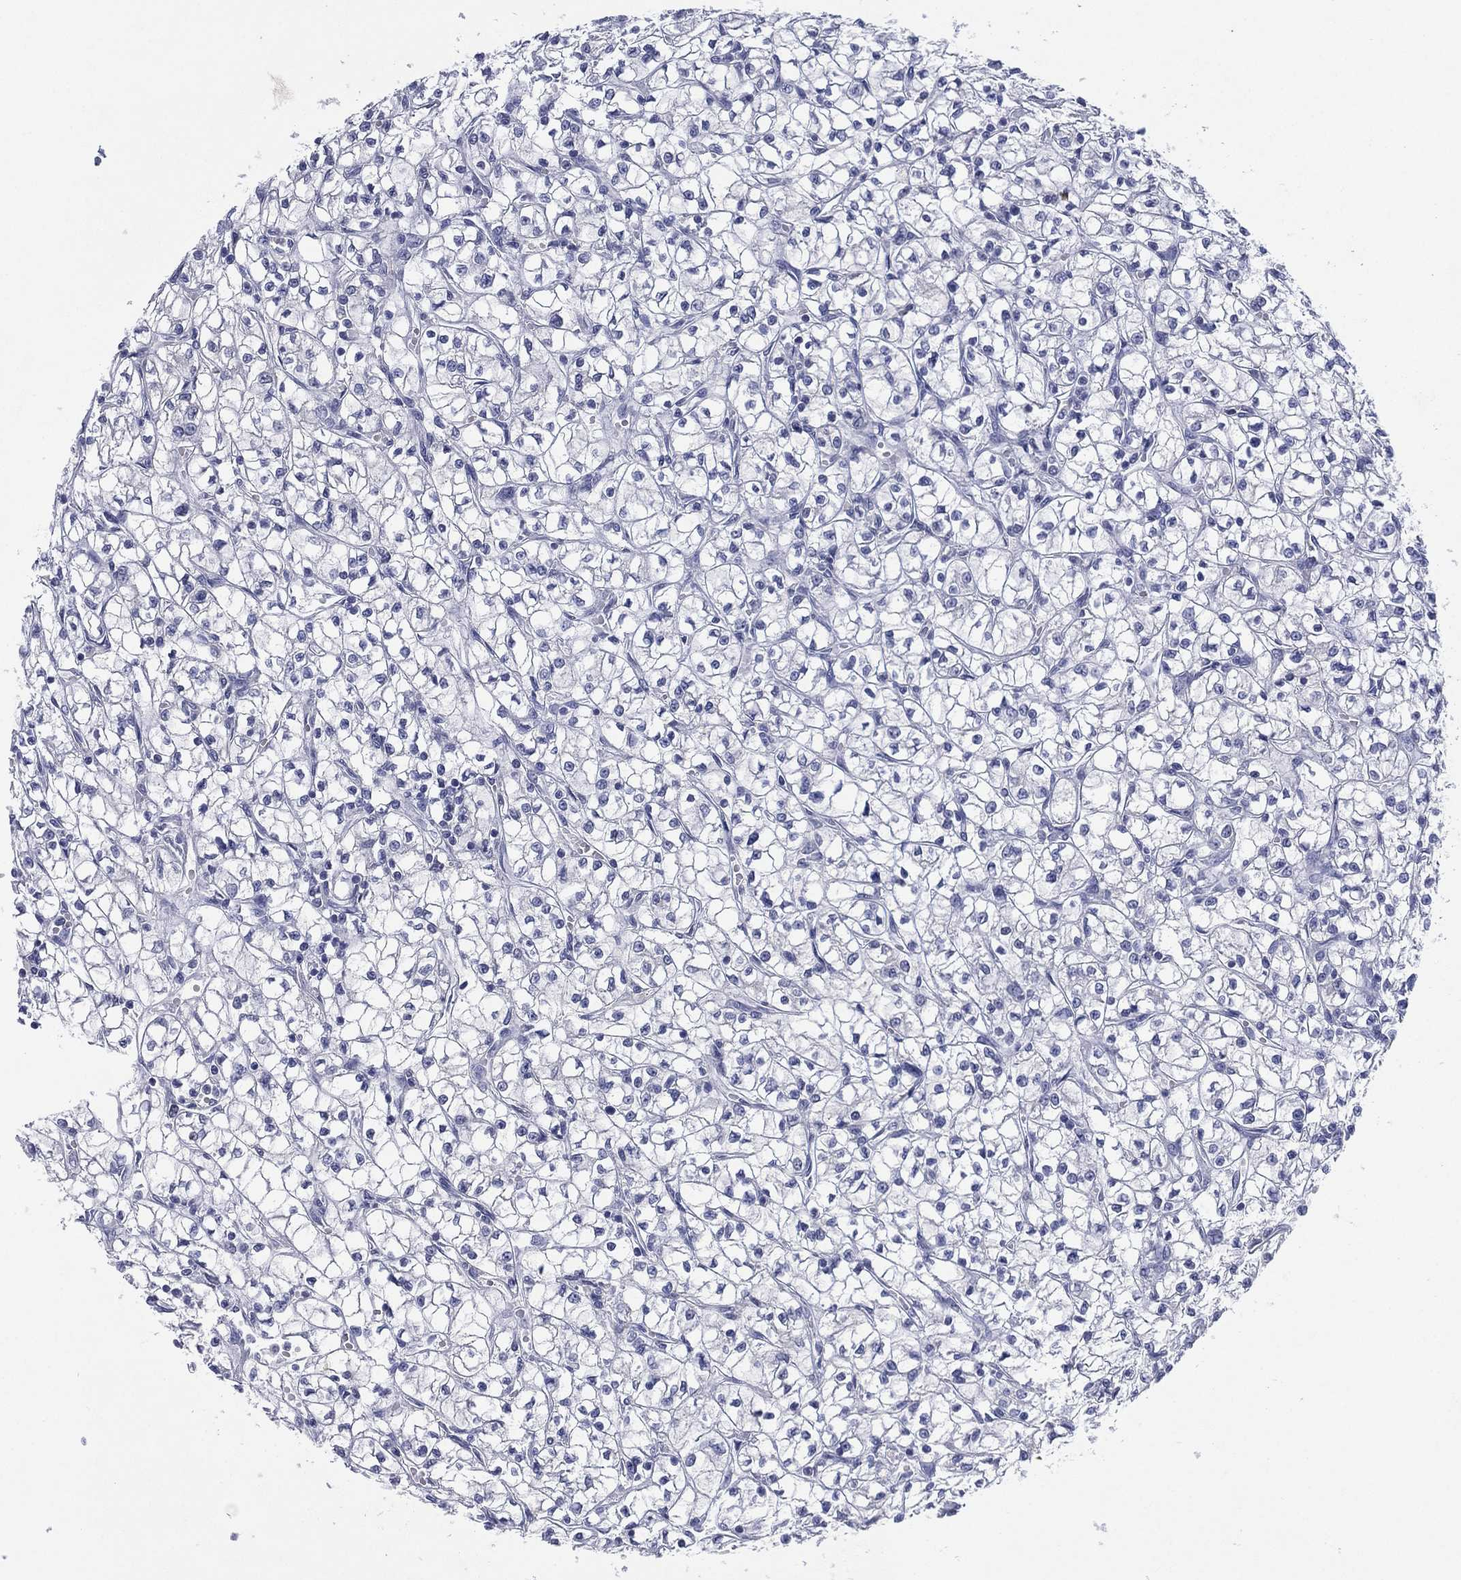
{"staining": {"intensity": "negative", "quantity": "none", "location": "none"}, "tissue": "renal cancer", "cell_type": "Tumor cells", "image_type": "cancer", "snomed": [{"axis": "morphology", "description": "Adenocarcinoma, NOS"}, {"axis": "topography", "description": "Kidney"}], "caption": "DAB (3,3'-diaminobenzidine) immunohistochemical staining of renal adenocarcinoma reveals no significant staining in tumor cells.", "gene": "KRT35", "patient": {"sex": "female", "age": 64}}